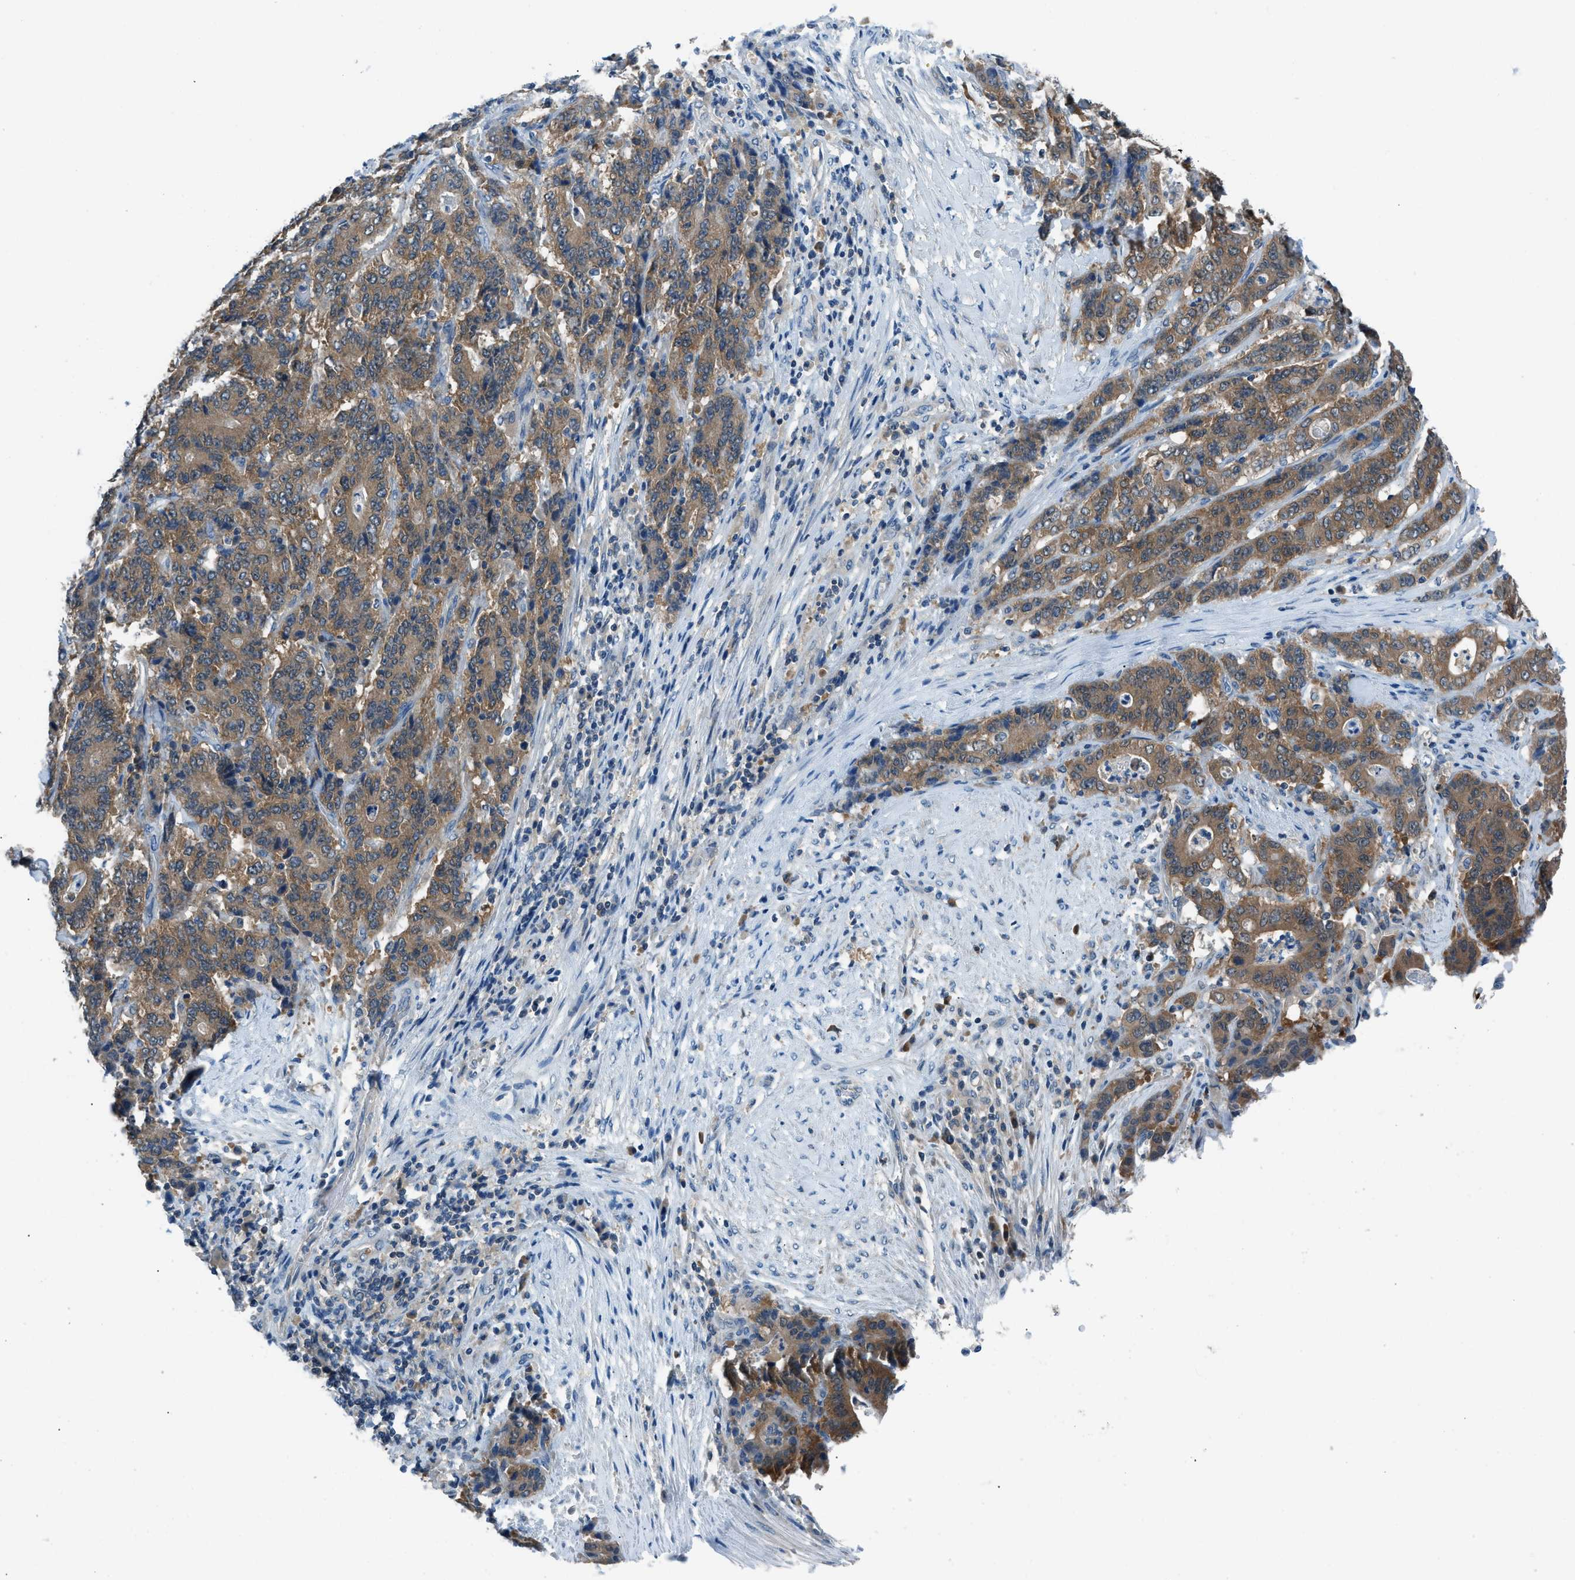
{"staining": {"intensity": "moderate", "quantity": ">75%", "location": "cytoplasmic/membranous"}, "tissue": "stomach cancer", "cell_type": "Tumor cells", "image_type": "cancer", "snomed": [{"axis": "morphology", "description": "Adenocarcinoma, NOS"}, {"axis": "topography", "description": "Stomach"}], "caption": "Adenocarcinoma (stomach) stained with a protein marker shows moderate staining in tumor cells.", "gene": "ACP1", "patient": {"sex": "female", "age": 73}}